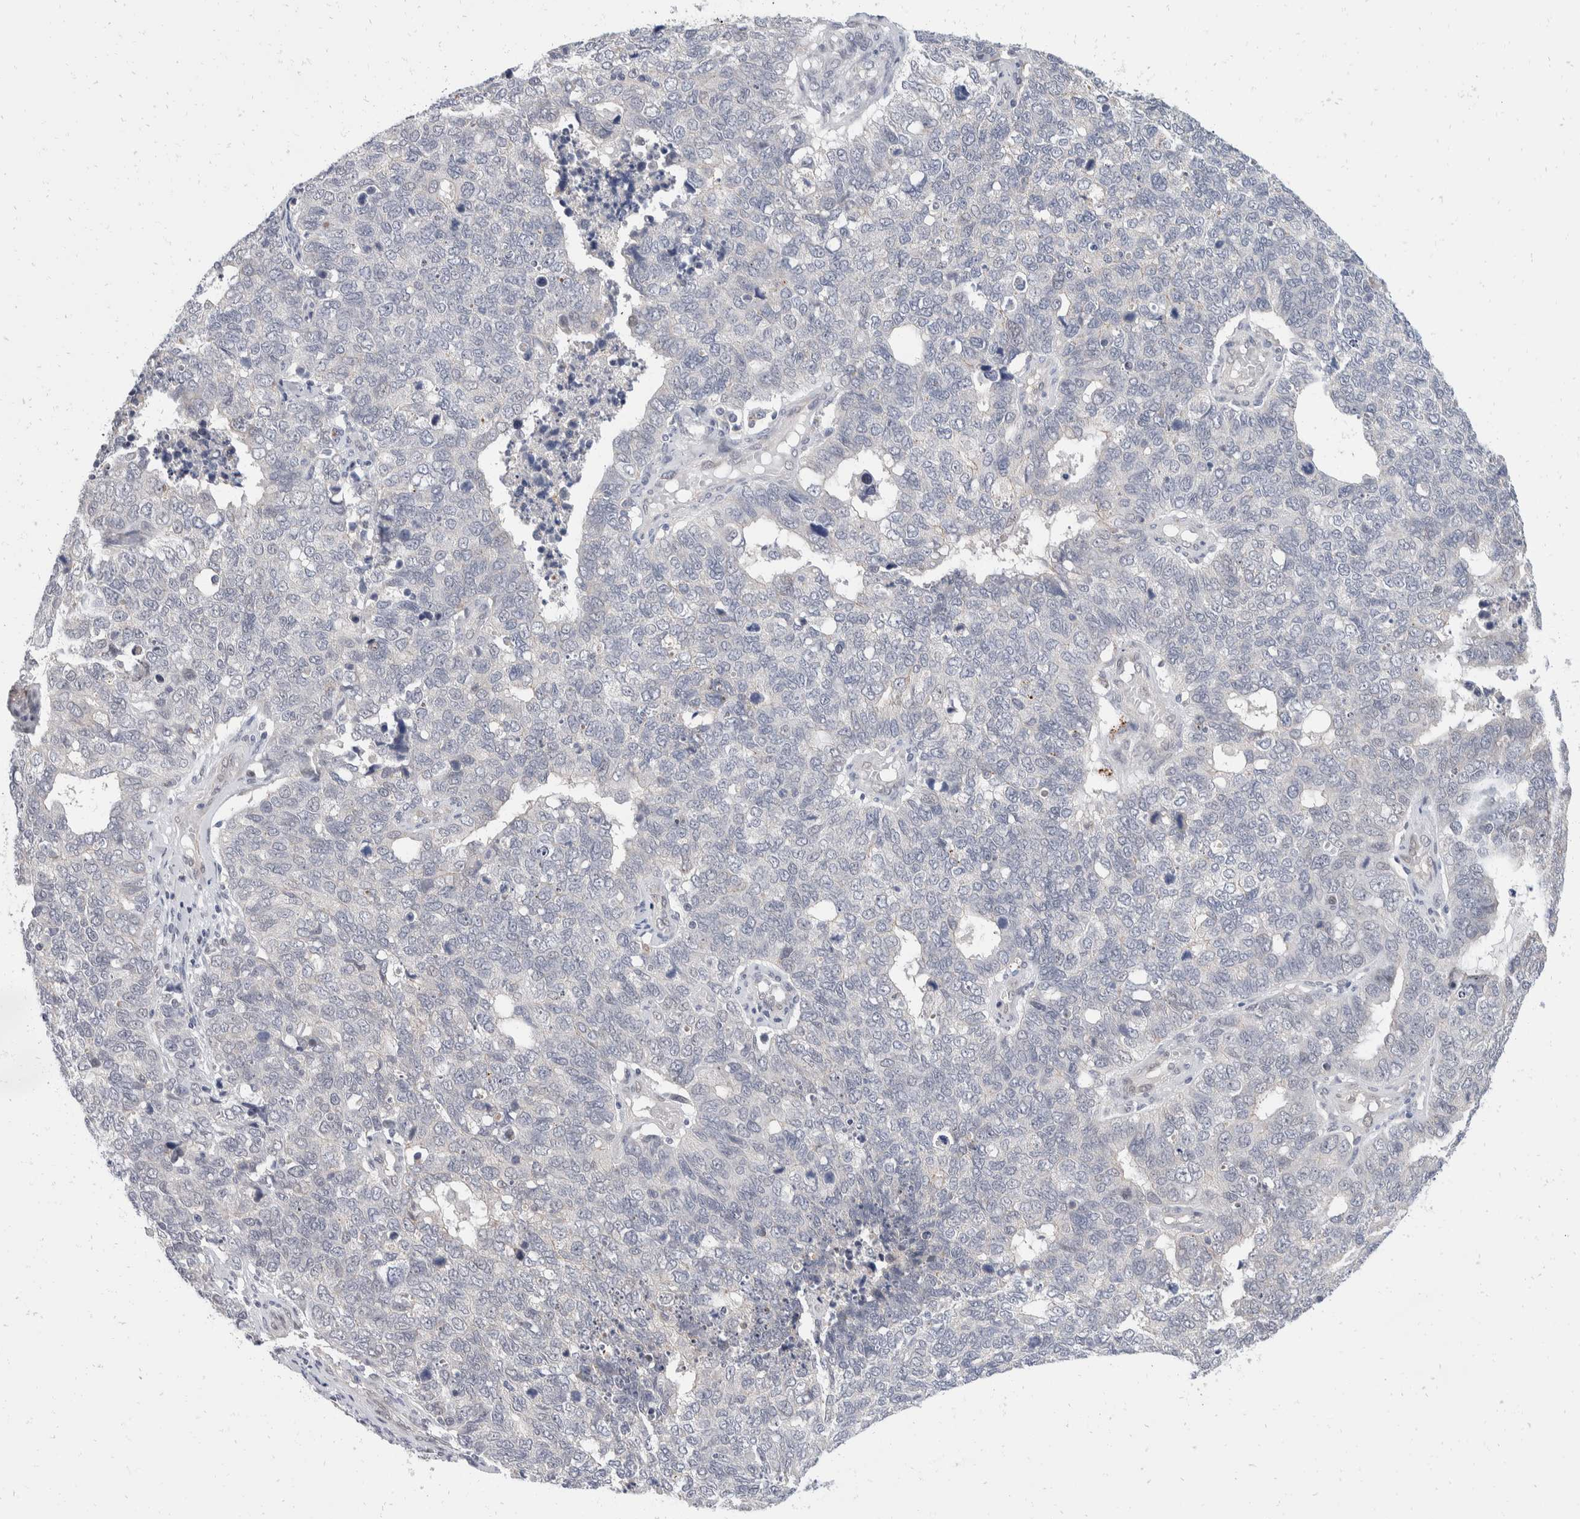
{"staining": {"intensity": "negative", "quantity": "none", "location": "none"}, "tissue": "cervical cancer", "cell_type": "Tumor cells", "image_type": "cancer", "snomed": [{"axis": "morphology", "description": "Squamous cell carcinoma, NOS"}, {"axis": "topography", "description": "Cervix"}], "caption": "This is a photomicrograph of IHC staining of cervical squamous cell carcinoma, which shows no expression in tumor cells.", "gene": "CATSPERD", "patient": {"sex": "female", "age": 63}}